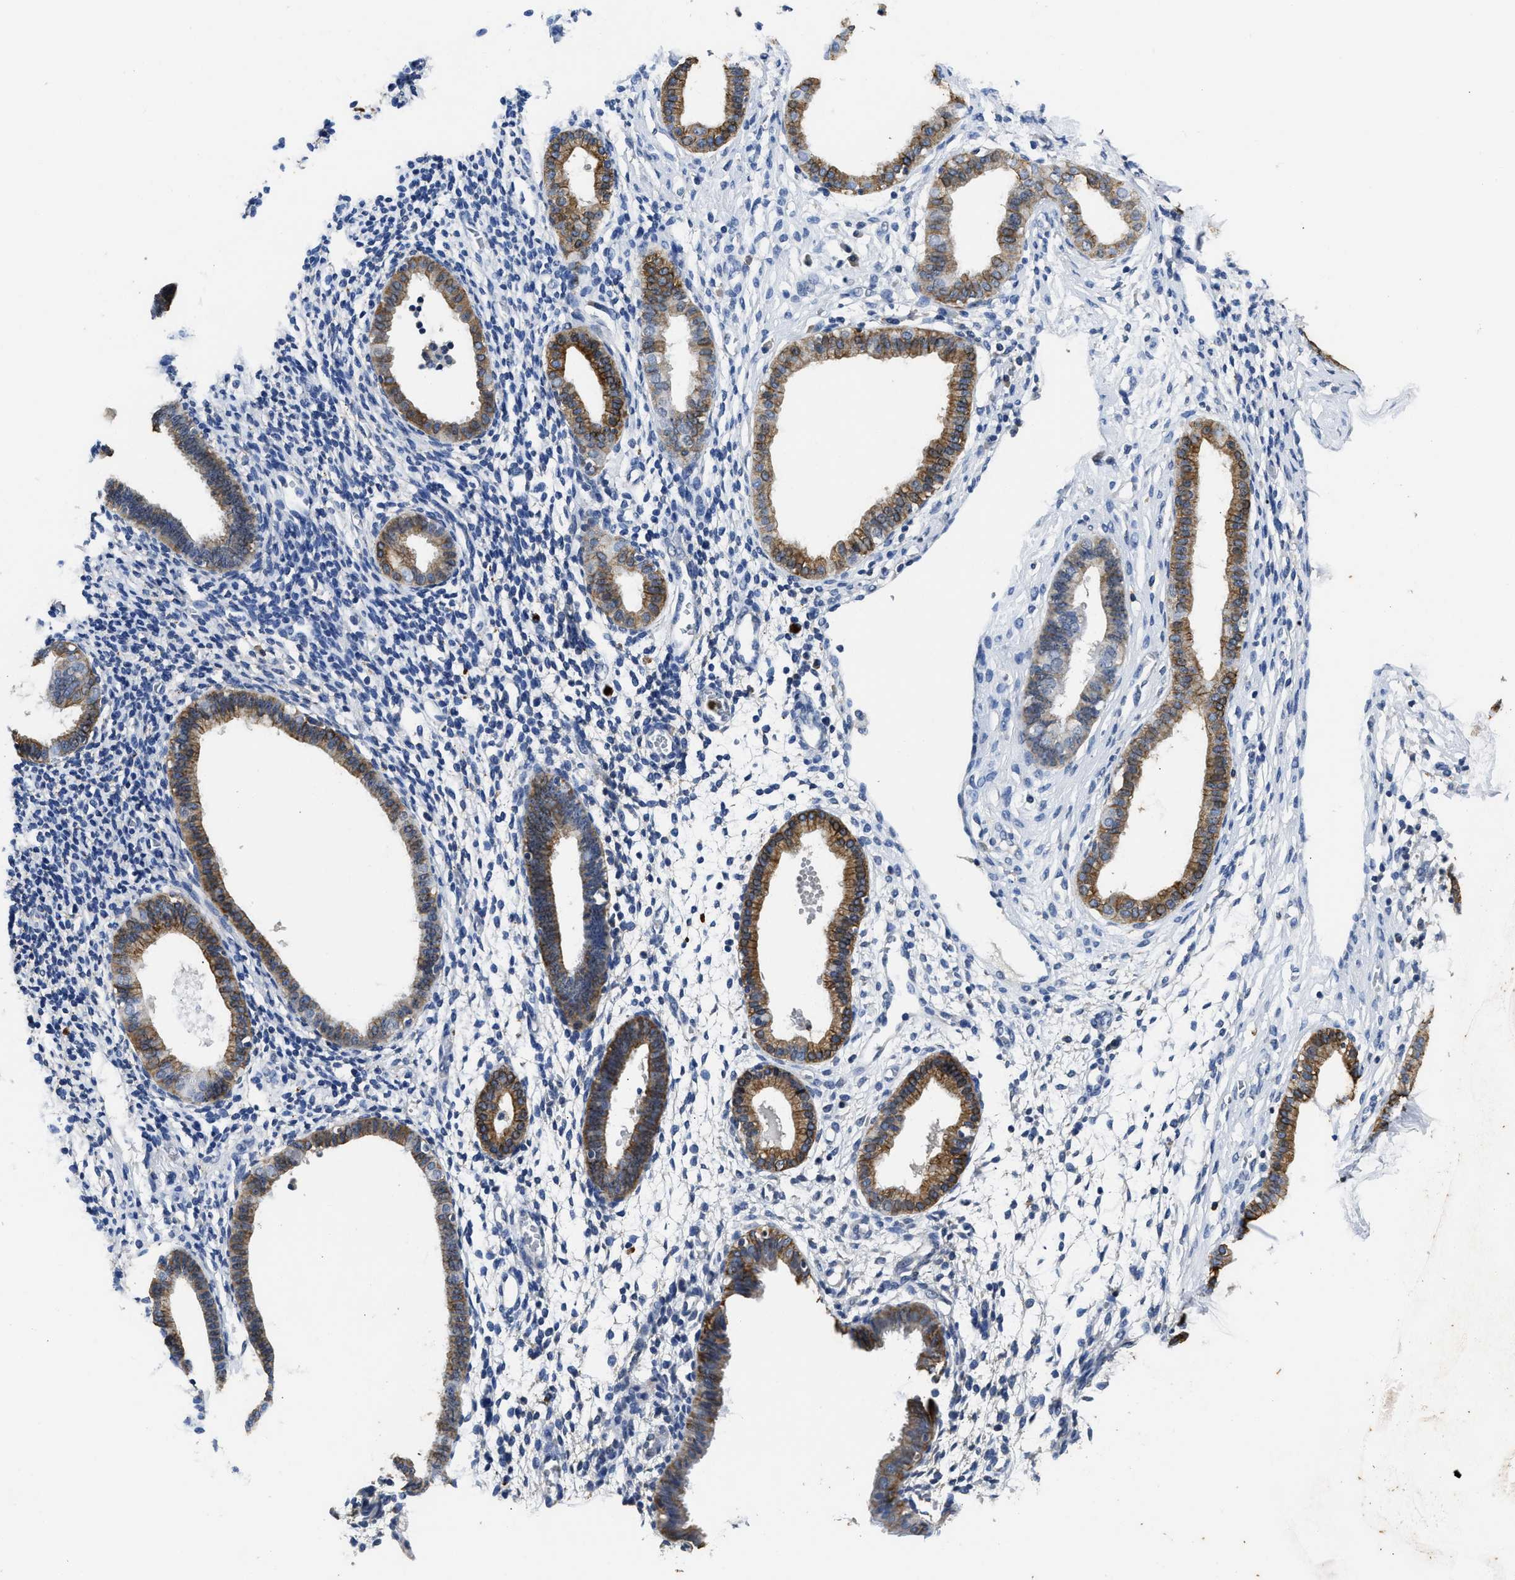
{"staining": {"intensity": "negative", "quantity": "none", "location": "none"}, "tissue": "endometrium", "cell_type": "Cells in endometrial stroma", "image_type": "normal", "snomed": [{"axis": "morphology", "description": "Normal tissue, NOS"}, {"axis": "topography", "description": "Endometrium"}], "caption": "An immunohistochemistry (IHC) histopathology image of unremarkable endometrium is shown. There is no staining in cells in endometrial stroma of endometrium.", "gene": "CTNNA1", "patient": {"sex": "female", "age": 61}}